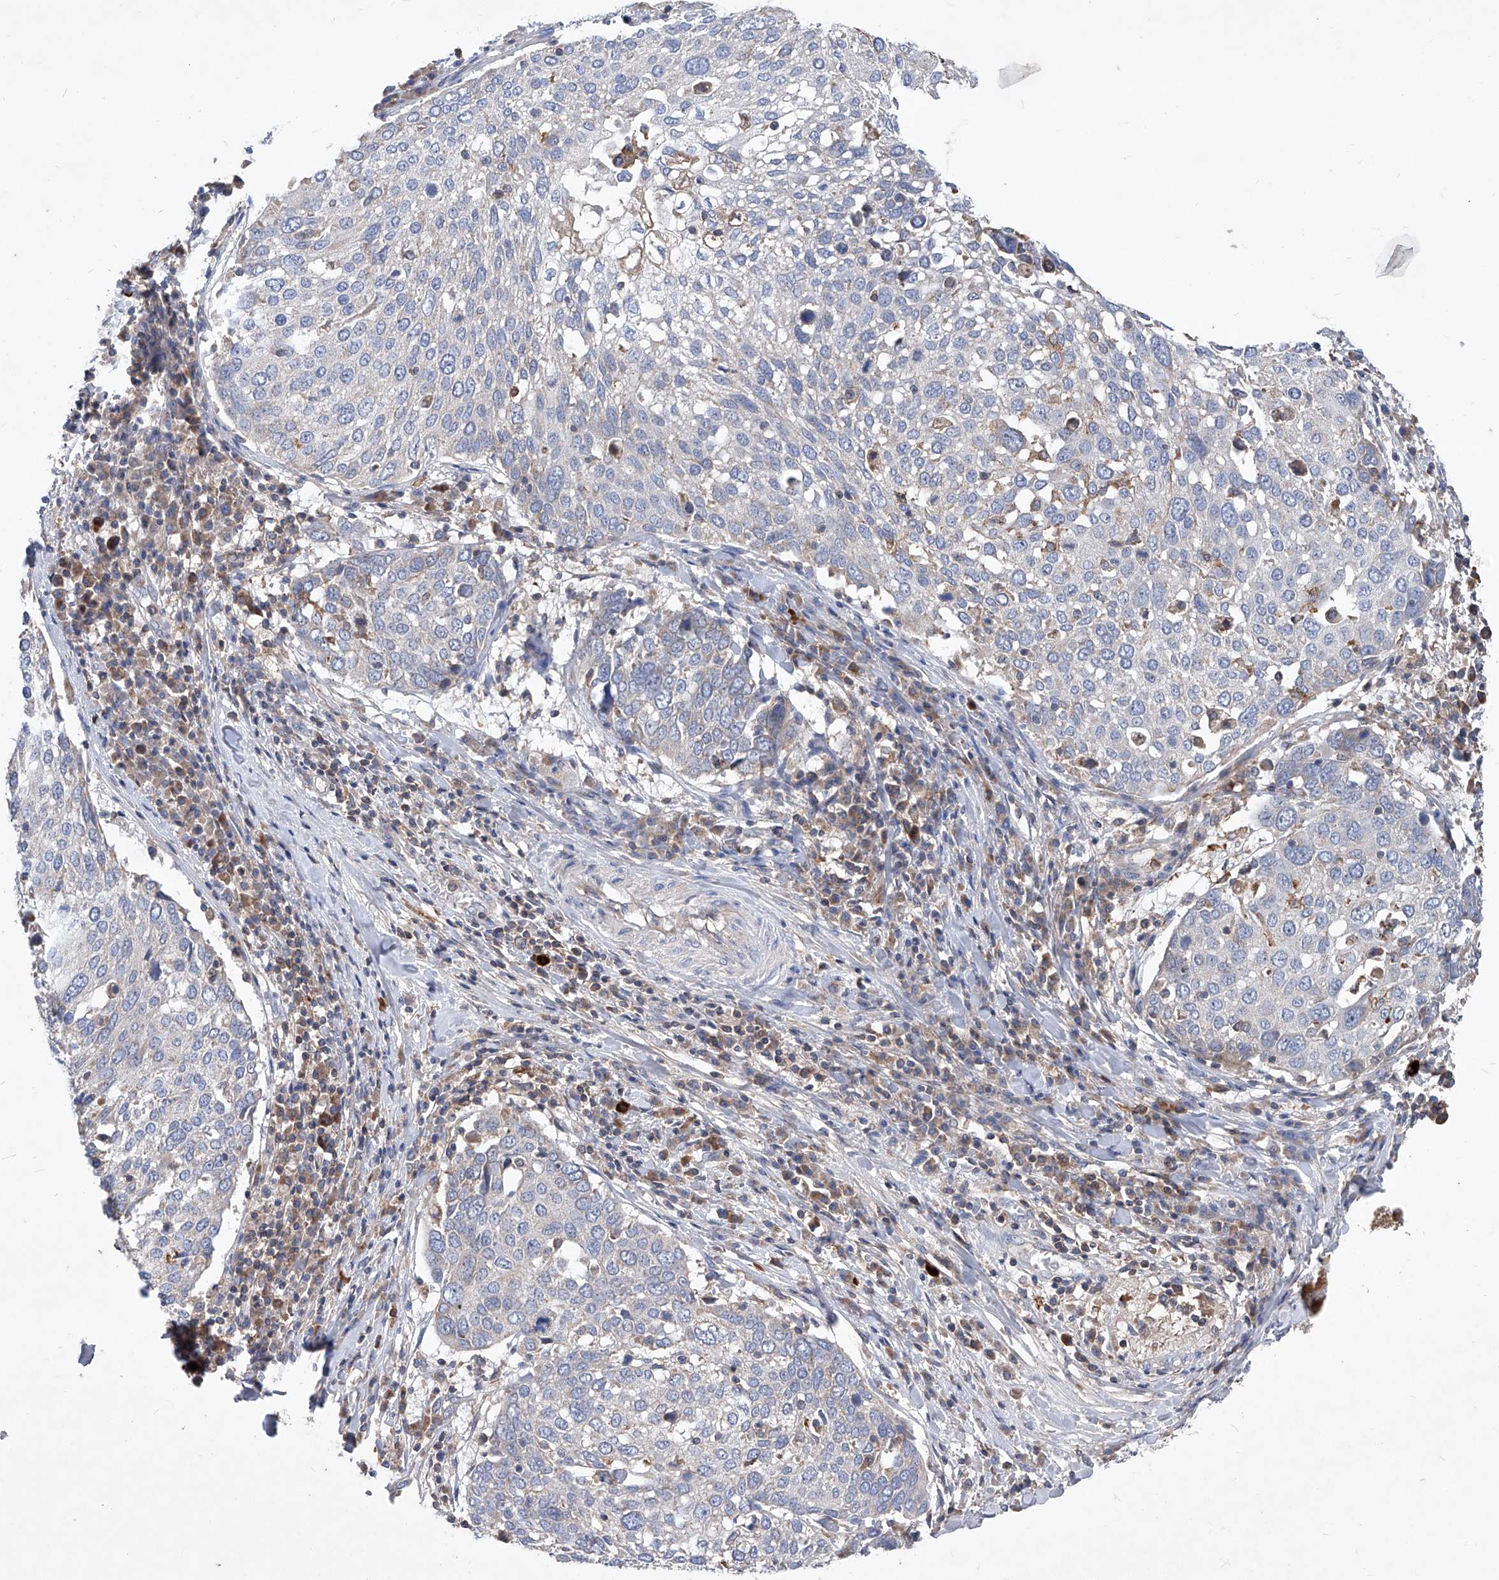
{"staining": {"intensity": "negative", "quantity": "none", "location": "none"}, "tissue": "lung cancer", "cell_type": "Tumor cells", "image_type": "cancer", "snomed": [{"axis": "morphology", "description": "Squamous cell carcinoma, NOS"}, {"axis": "topography", "description": "Lung"}], "caption": "Protein analysis of lung cancer (squamous cell carcinoma) exhibits no significant expression in tumor cells. The staining was performed using DAB to visualize the protein expression in brown, while the nuclei were stained in blue with hematoxylin (Magnification: 20x).", "gene": "EPHA8", "patient": {"sex": "male", "age": 65}}